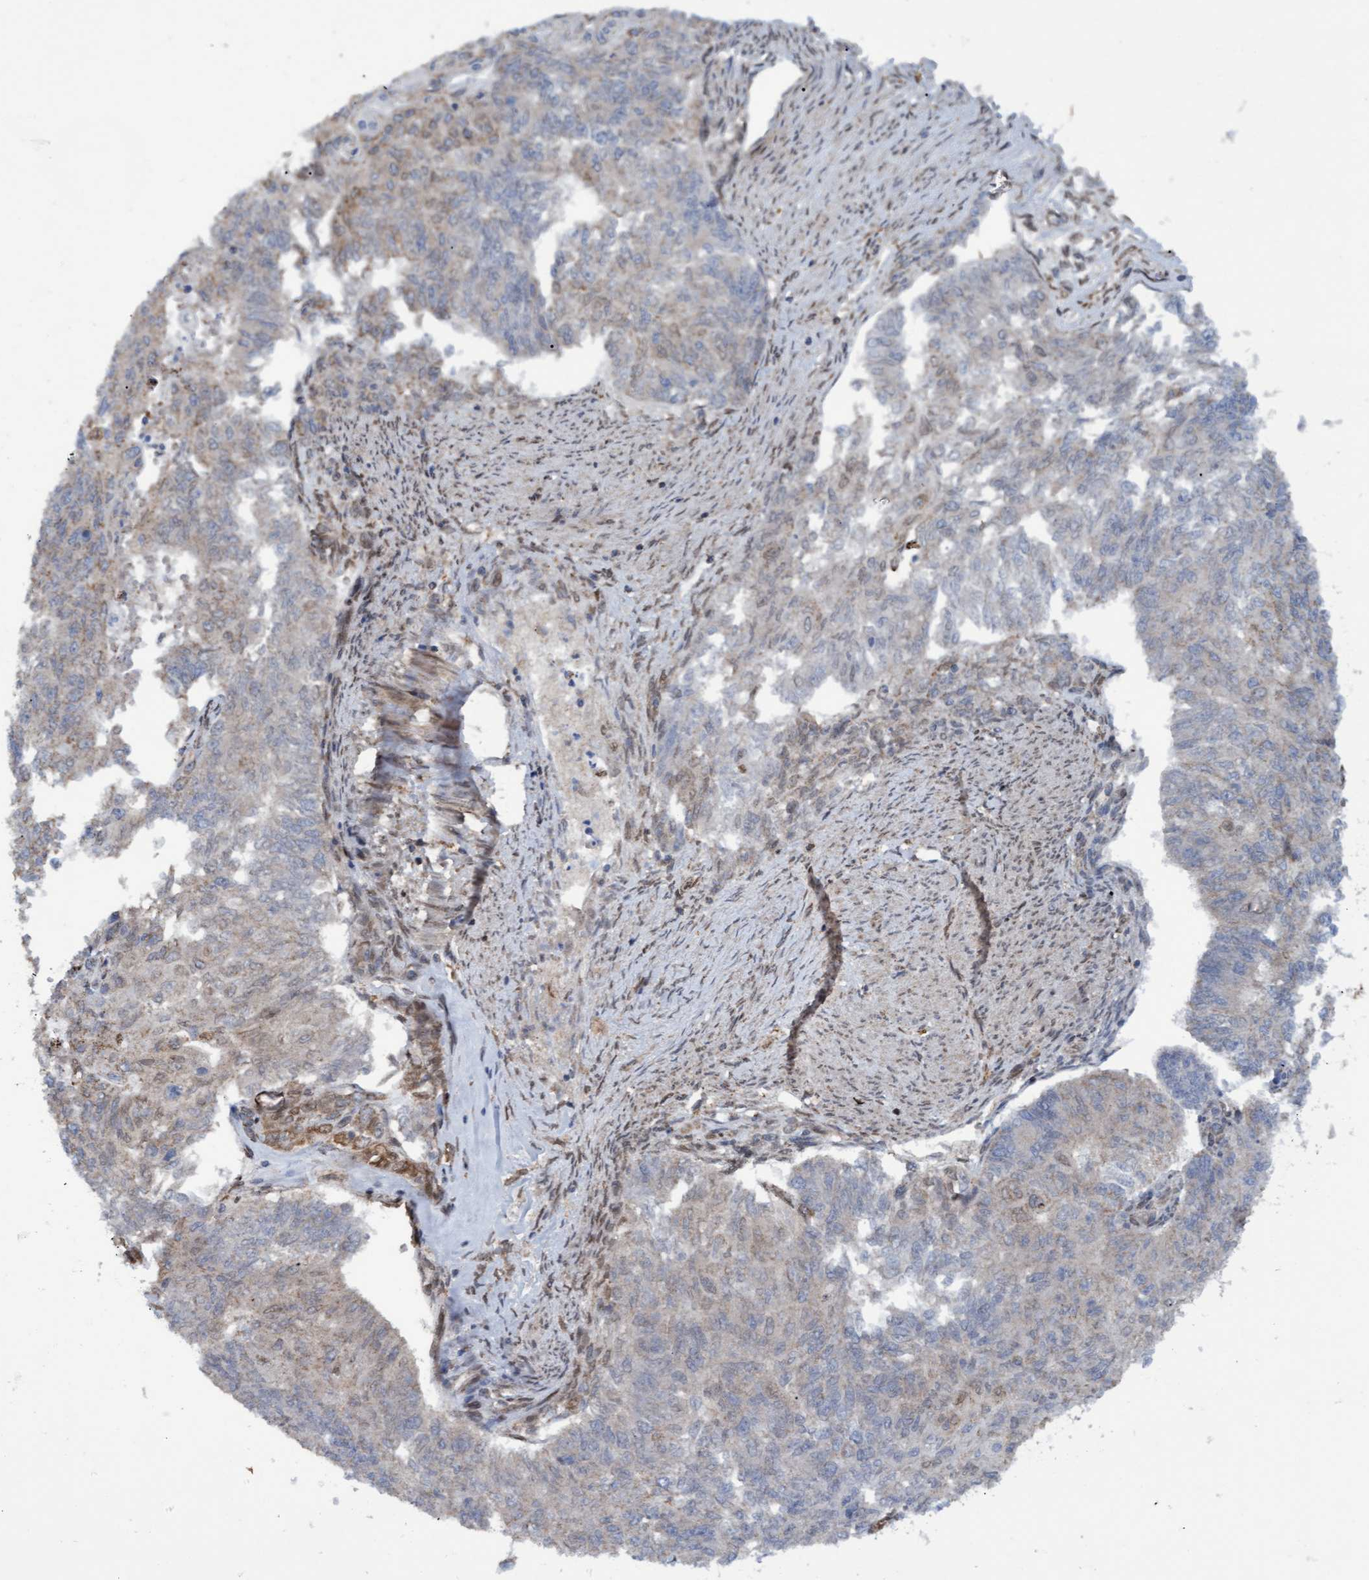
{"staining": {"intensity": "weak", "quantity": "<25%", "location": "cytoplasmic/membranous"}, "tissue": "endometrial cancer", "cell_type": "Tumor cells", "image_type": "cancer", "snomed": [{"axis": "morphology", "description": "Adenocarcinoma, NOS"}, {"axis": "topography", "description": "Endometrium"}], "caption": "A high-resolution photomicrograph shows immunohistochemistry staining of endometrial adenocarcinoma, which displays no significant positivity in tumor cells.", "gene": "MGLL", "patient": {"sex": "female", "age": 32}}